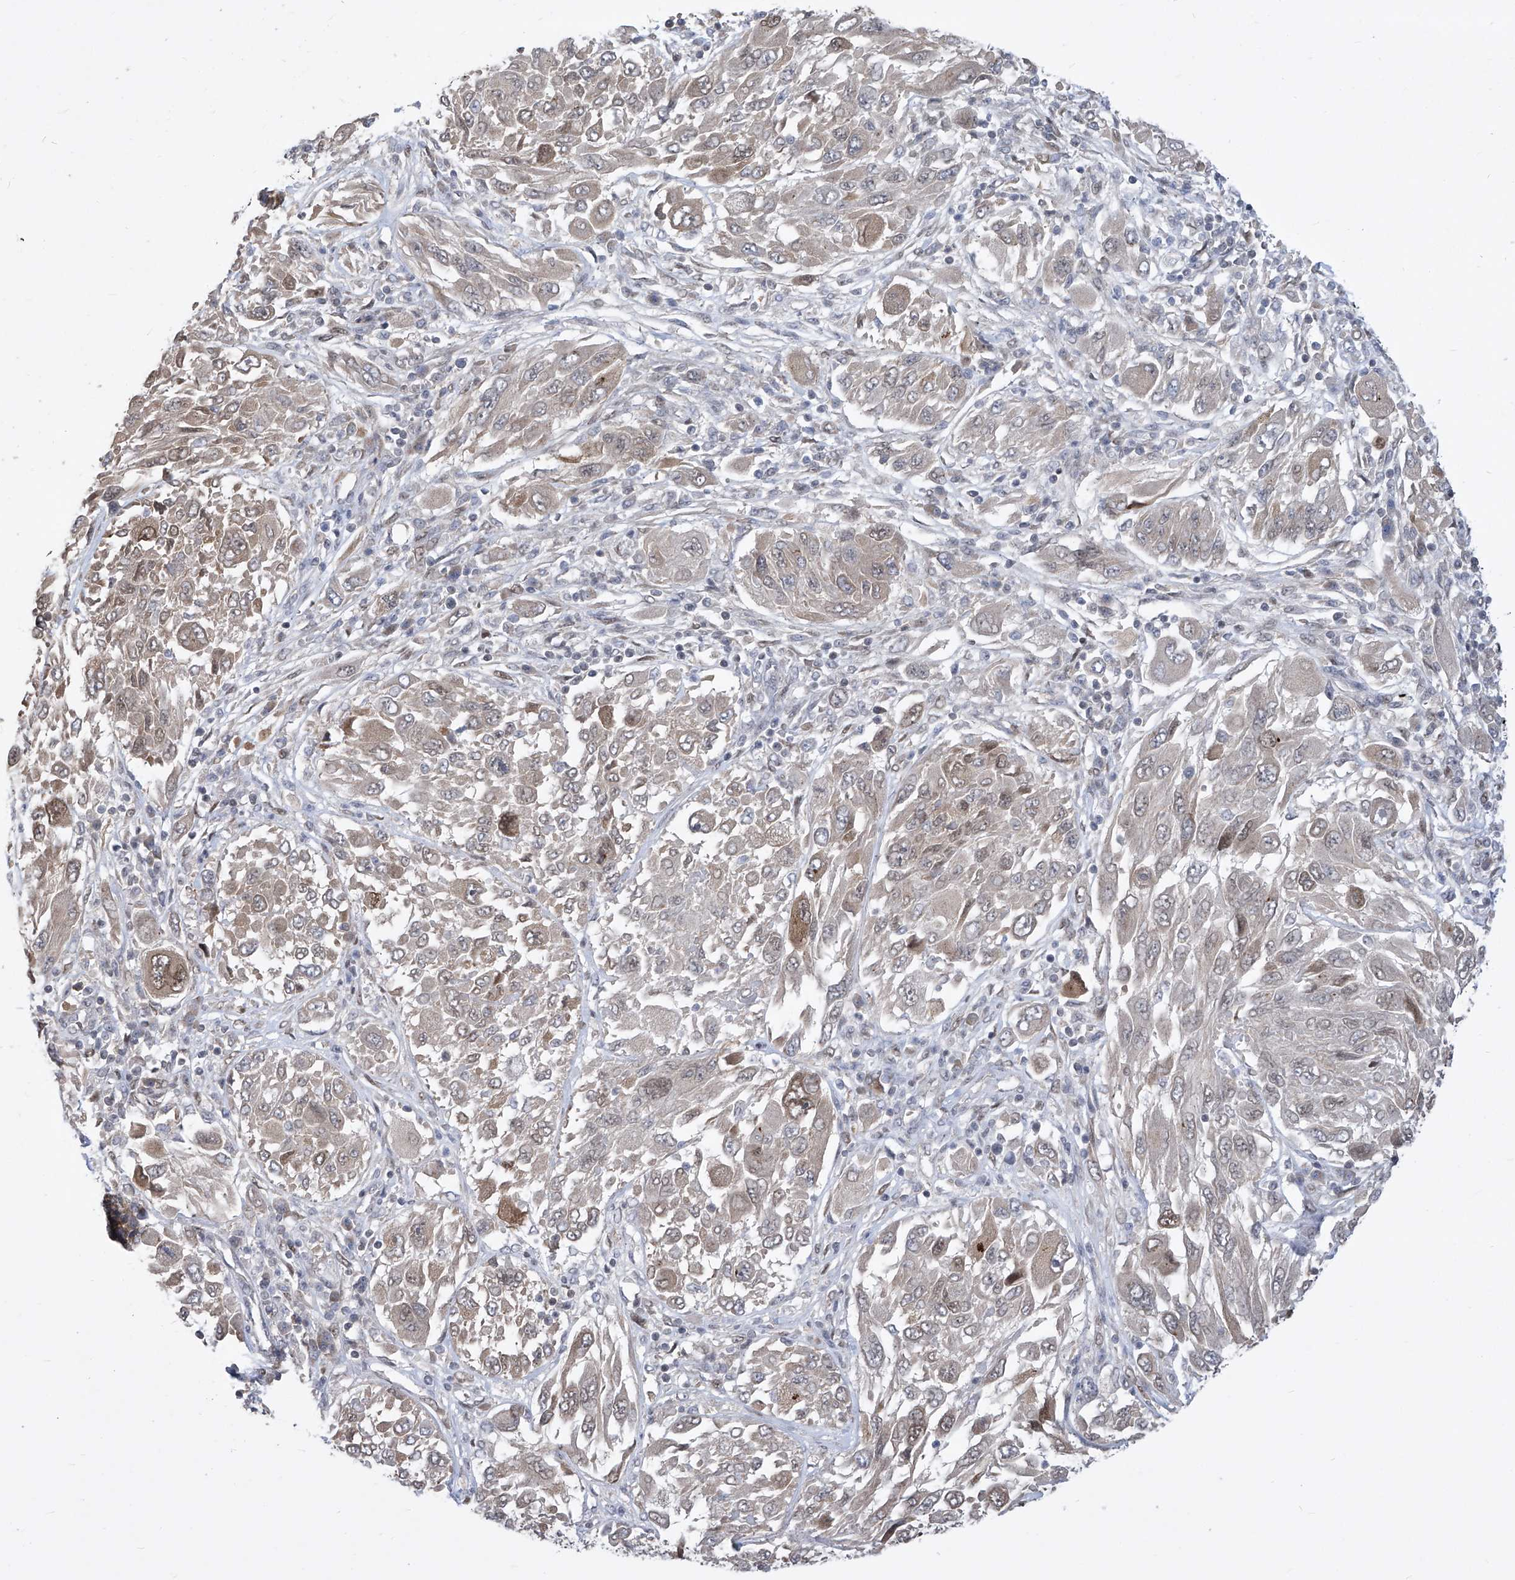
{"staining": {"intensity": "moderate", "quantity": "<25%", "location": "nuclear"}, "tissue": "melanoma", "cell_type": "Tumor cells", "image_type": "cancer", "snomed": [{"axis": "morphology", "description": "Malignant melanoma, NOS"}, {"axis": "topography", "description": "Skin"}], "caption": "Protein staining reveals moderate nuclear positivity in about <25% of tumor cells in malignant melanoma.", "gene": "CETN2", "patient": {"sex": "female", "age": 91}}